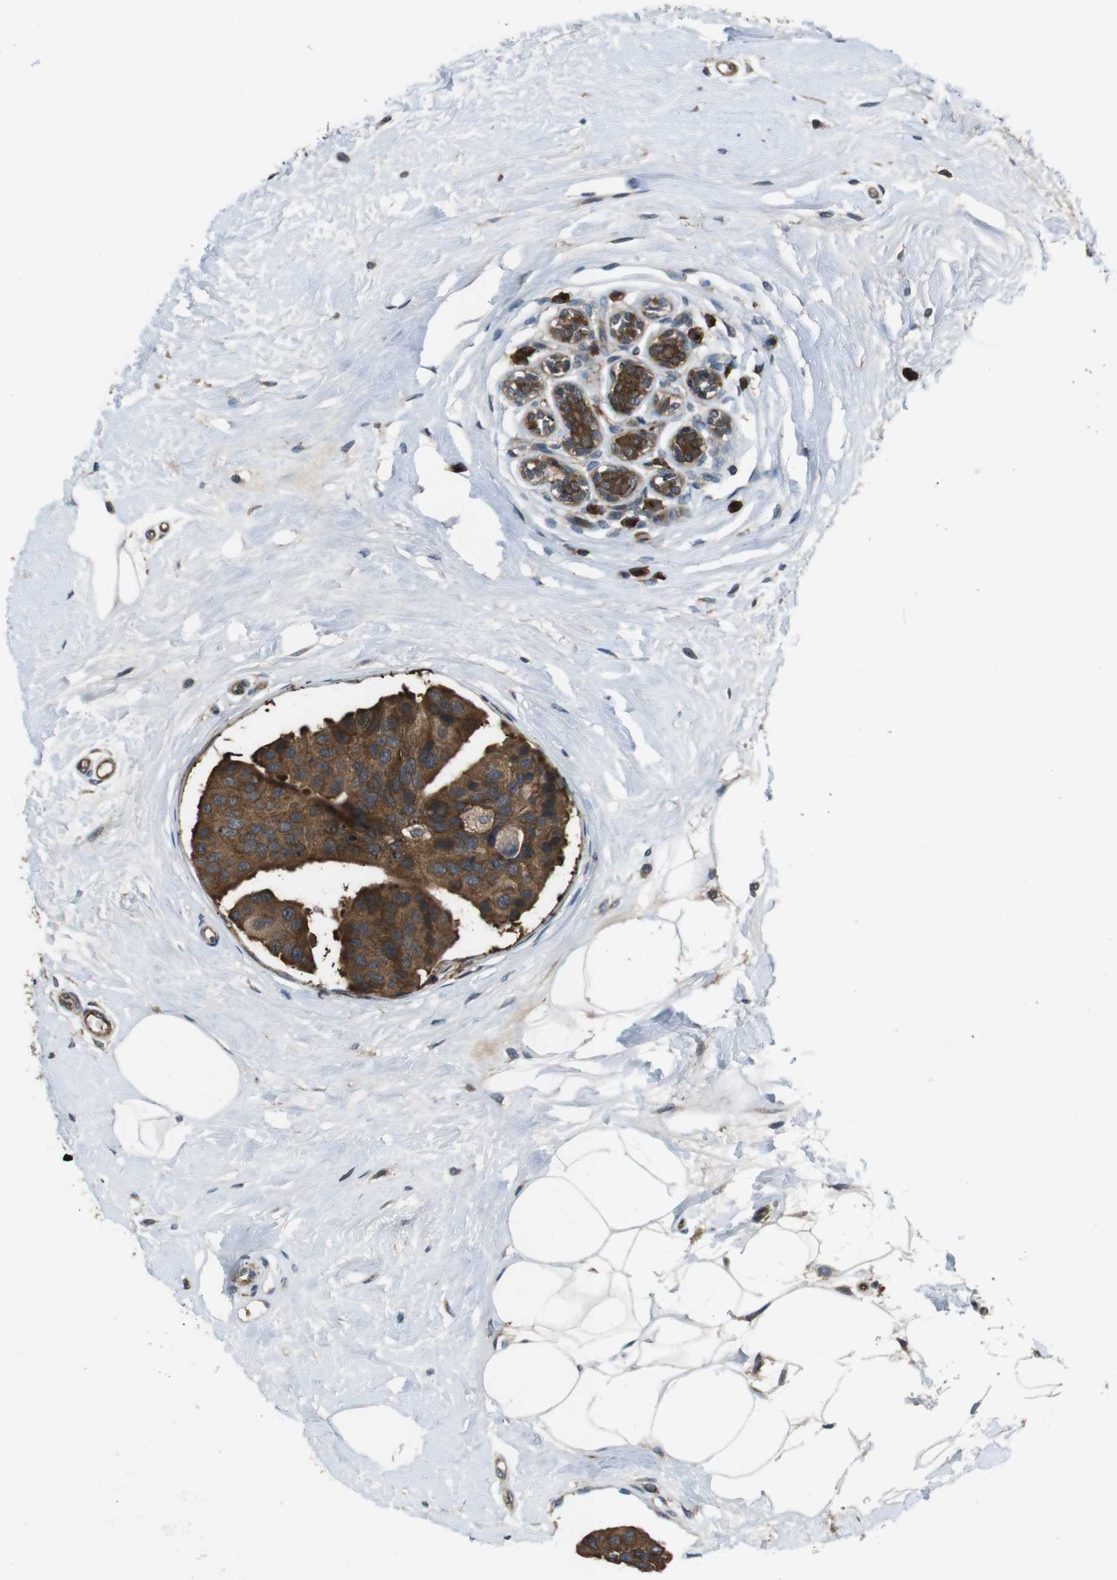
{"staining": {"intensity": "strong", "quantity": ">75%", "location": "cytoplasmic/membranous"}, "tissue": "breast cancer", "cell_type": "Tumor cells", "image_type": "cancer", "snomed": [{"axis": "morphology", "description": "Normal tissue, NOS"}, {"axis": "morphology", "description": "Duct carcinoma"}, {"axis": "topography", "description": "Breast"}], "caption": "Tumor cells display high levels of strong cytoplasmic/membranous positivity in about >75% of cells in breast infiltrating ductal carcinoma. (brown staining indicates protein expression, while blue staining denotes nuclei).", "gene": "SLC22A23", "patient": {"sex": "female", "age": 39}}